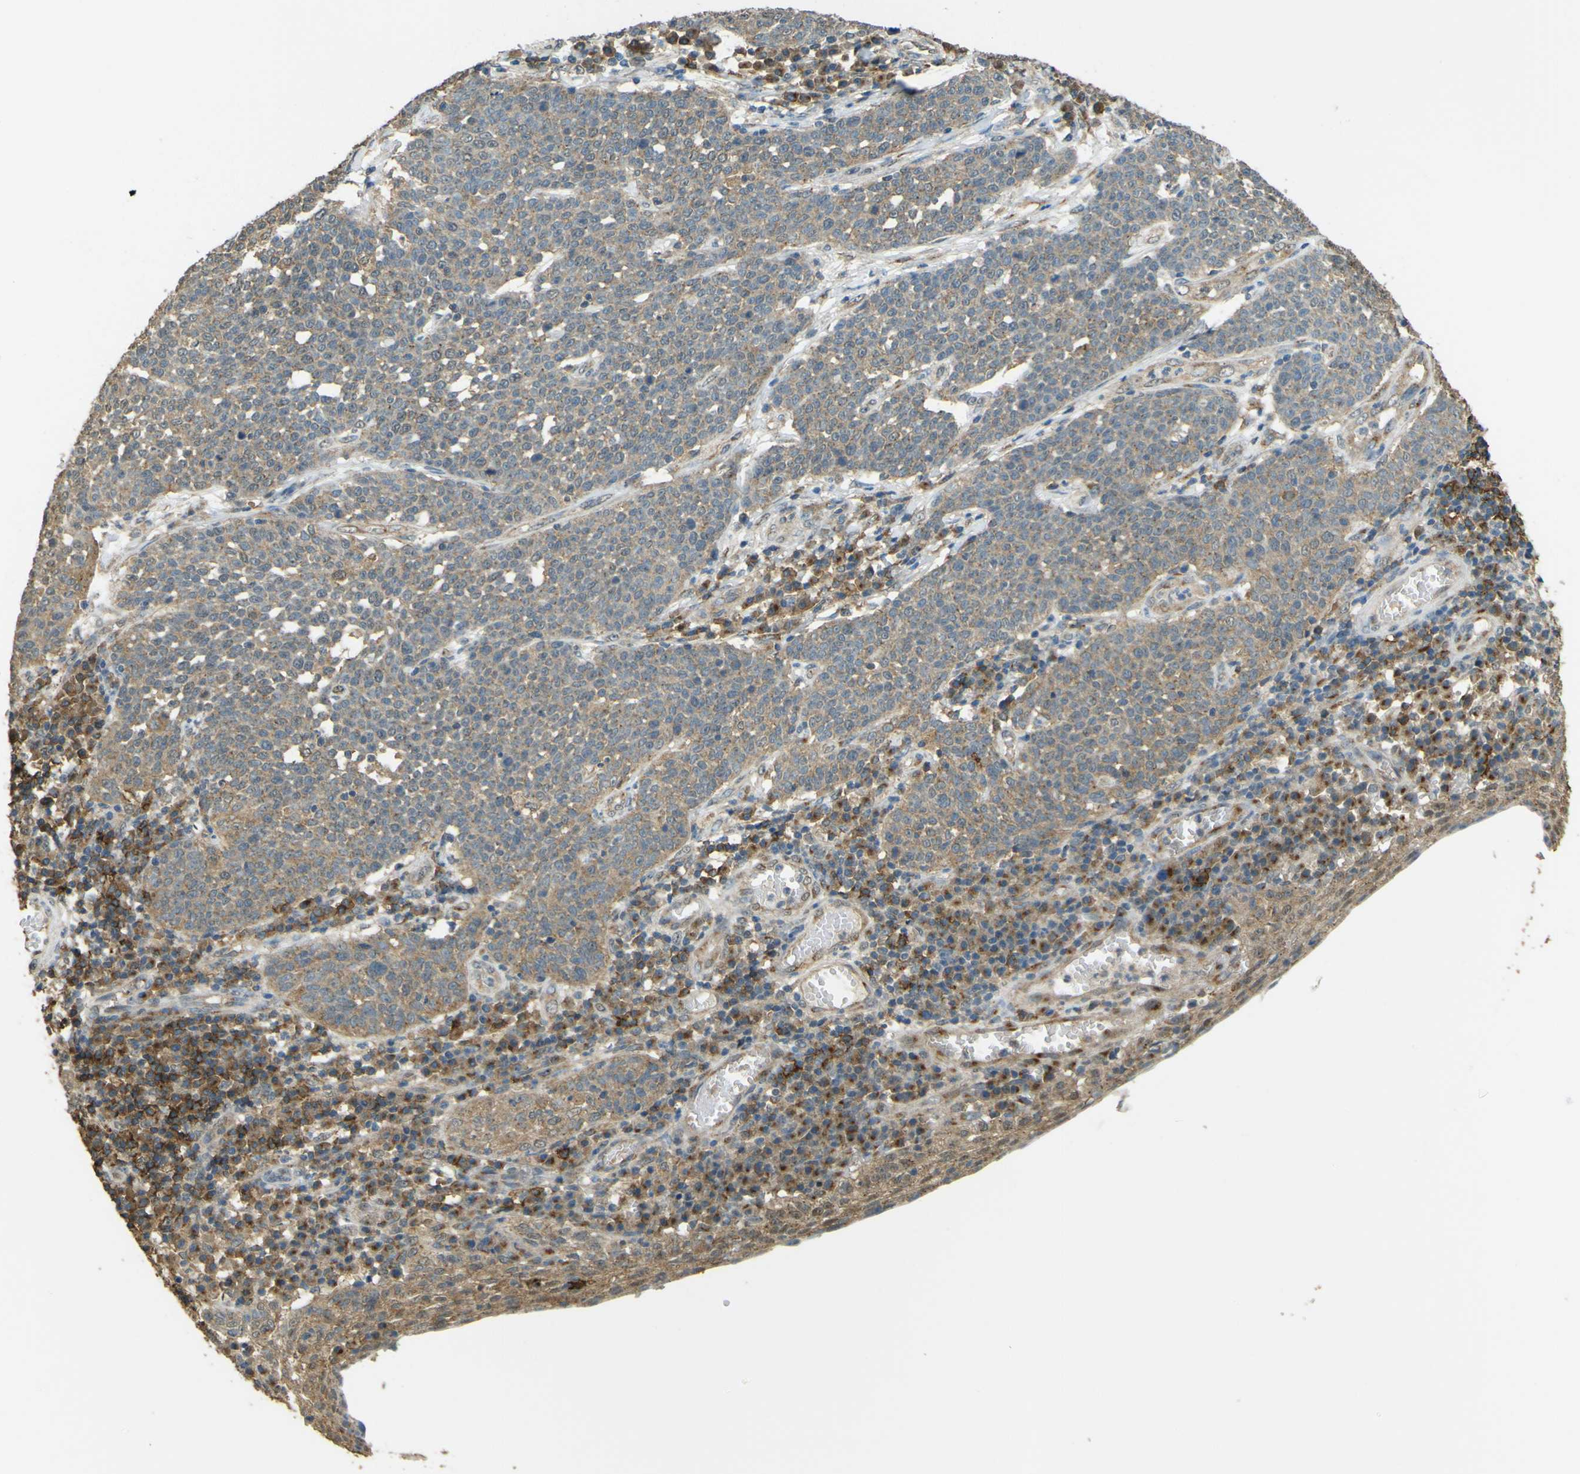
{"staining": {"intensity": "weak", "quantity": ">75%", "location": "cytoplasmic/membranous"}, "tissue": "cervical cancer", "cell_type": "Tumor cells", "image_type": "cancer", "snomed": [{"axis": "morphology", "description": "Squamous cell carcinoma, NOS"}, {"axis": "topography", "description": "Cervix"}], "caption": "This image displays IHC staining of cervical squamous cell carcinoma, with low weak cytoplasmic/membranous positivity in about >75% of tumor cells.", "gene": "GOLGA1", "patient": {"sex": "female", "age": 34}}